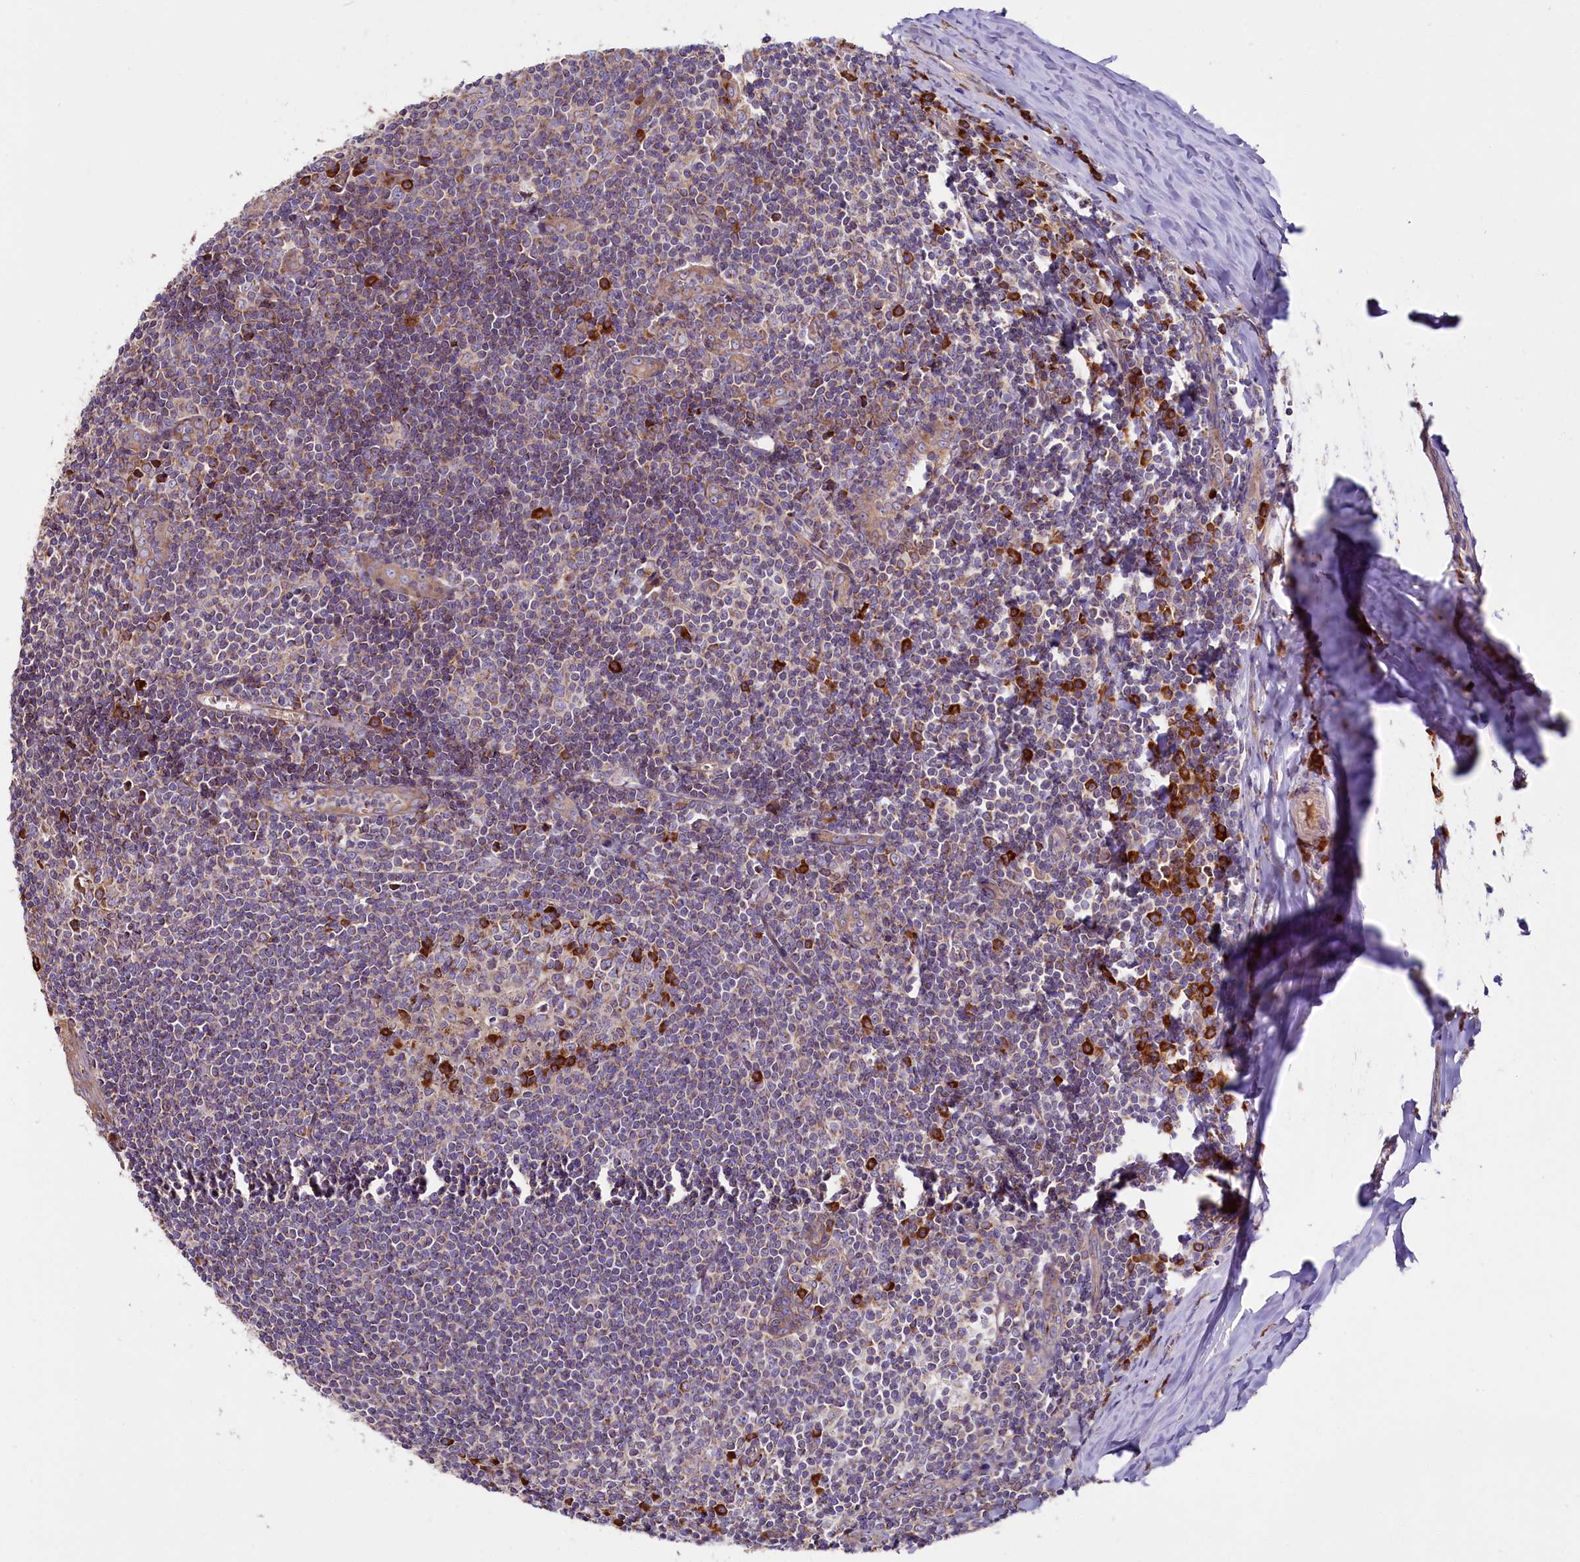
{"staining": {"intensity": "strong", "quantity": "<25%", "location": "cytoplasmic/membranous"}, "tissue": "tonsil", "cell_type": "Germinal center cells", "image_type": "normal", "snomed": [{"axis": "morphology", "description": "Normal tissue, NOS"}, {"axis": "topography", "description": "Tonsil"}], "caption": "Immunohistochemical staining of benign tonsil displays <25% levels of strong cytoplasmic/membranous protein positivity in about <25% of germinal center cells.", "gene": "ZSWIM1", "patient": {"sex": "male", "age": 27}}